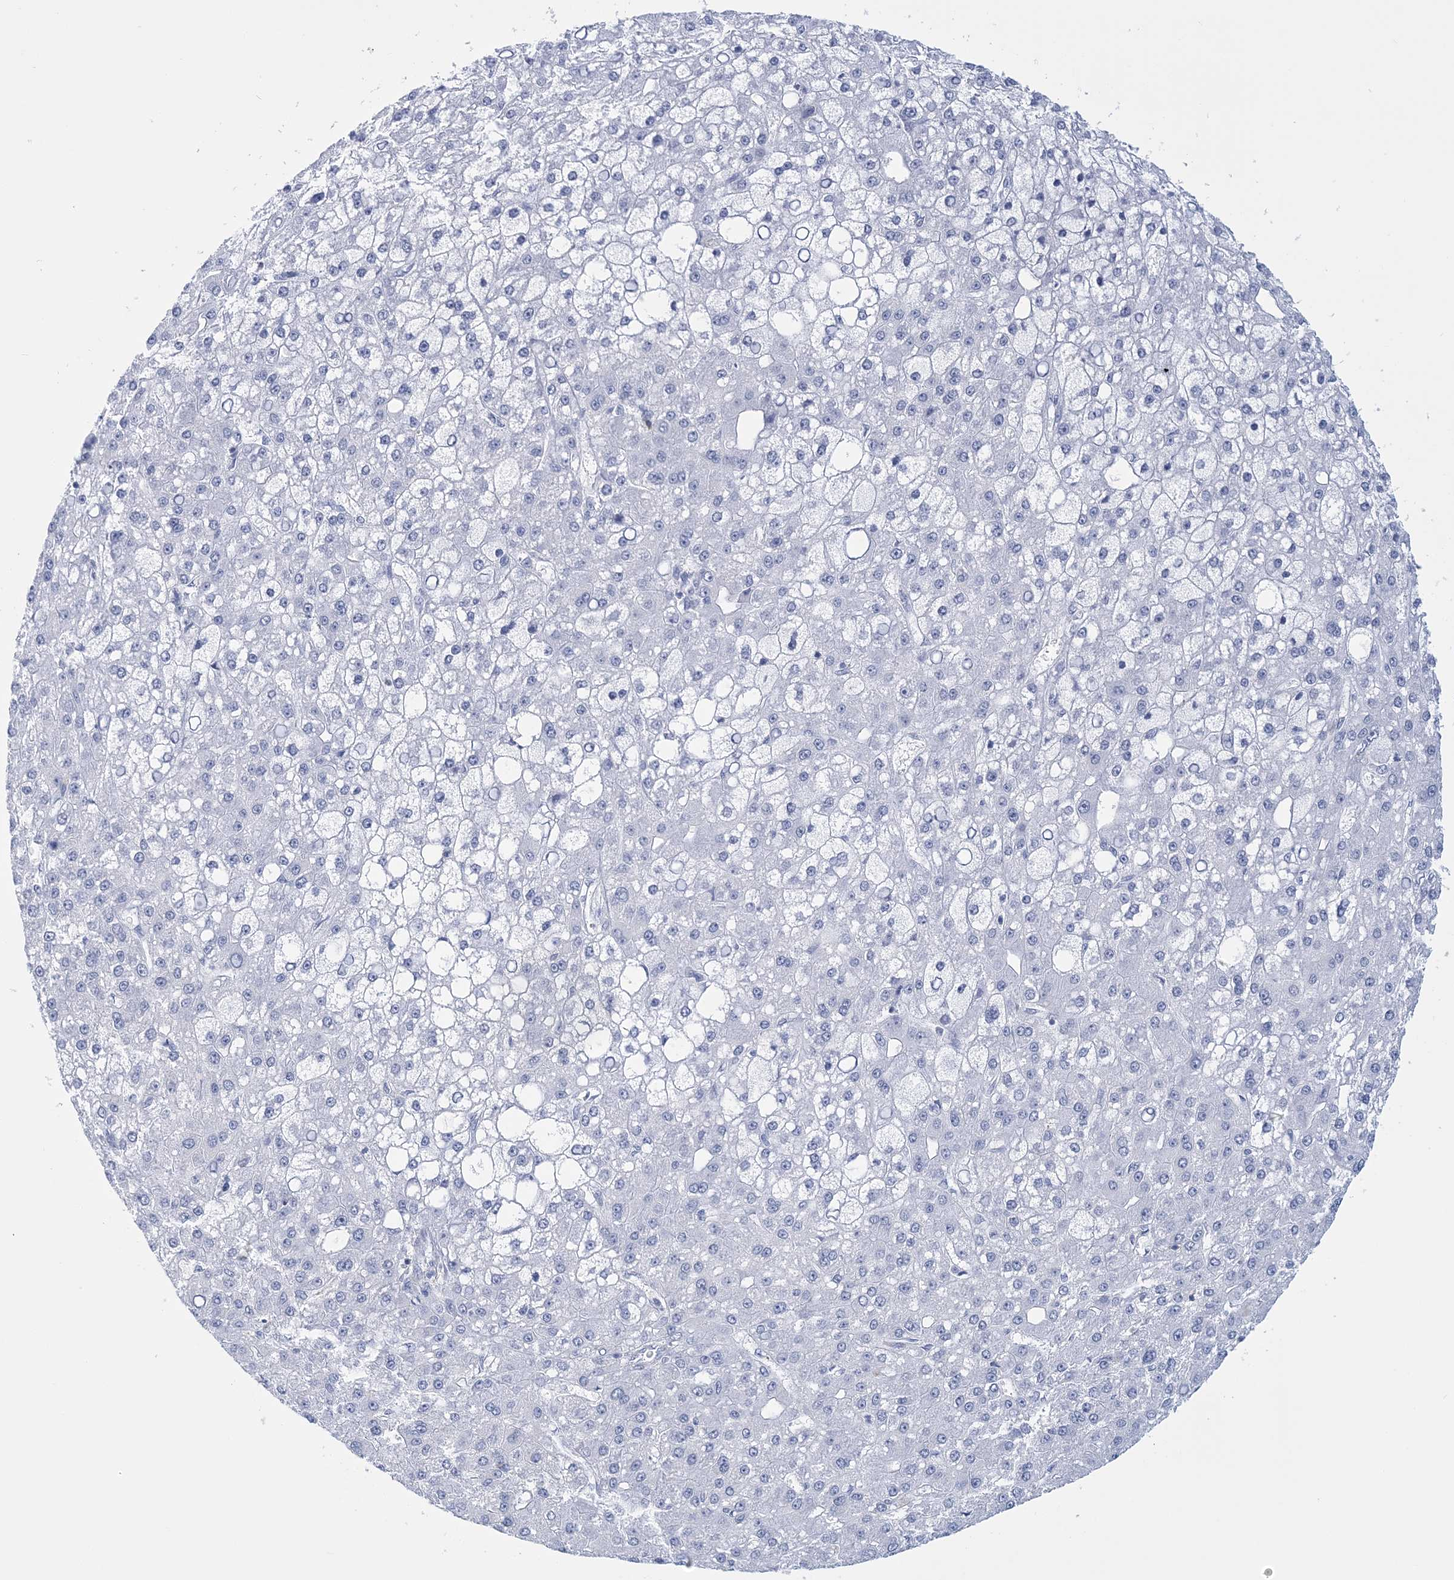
{"staining": {"intensity": "negative", "quantity": "none", "location": "none"}, "tissue": "liver cancer", "cell_type": "Tumor cells", "image_type": "cancer", "snomed": [{"axis": "morphology", "description": "Carcinoma, Hepatocellular, NOS"}, {"axis": "topography", "description": "Liver"}], "caption": "Hepatocellular carcinoma (liver) was stained to show a protein in brown. There is no significant staining in tumor cells. (Brightfield microscopy of DAB (3,3'-diaminobenzidine) IHC at high magnification).", "gene": "C11orf21", "patient": {"sex": "male", "age": 67}}